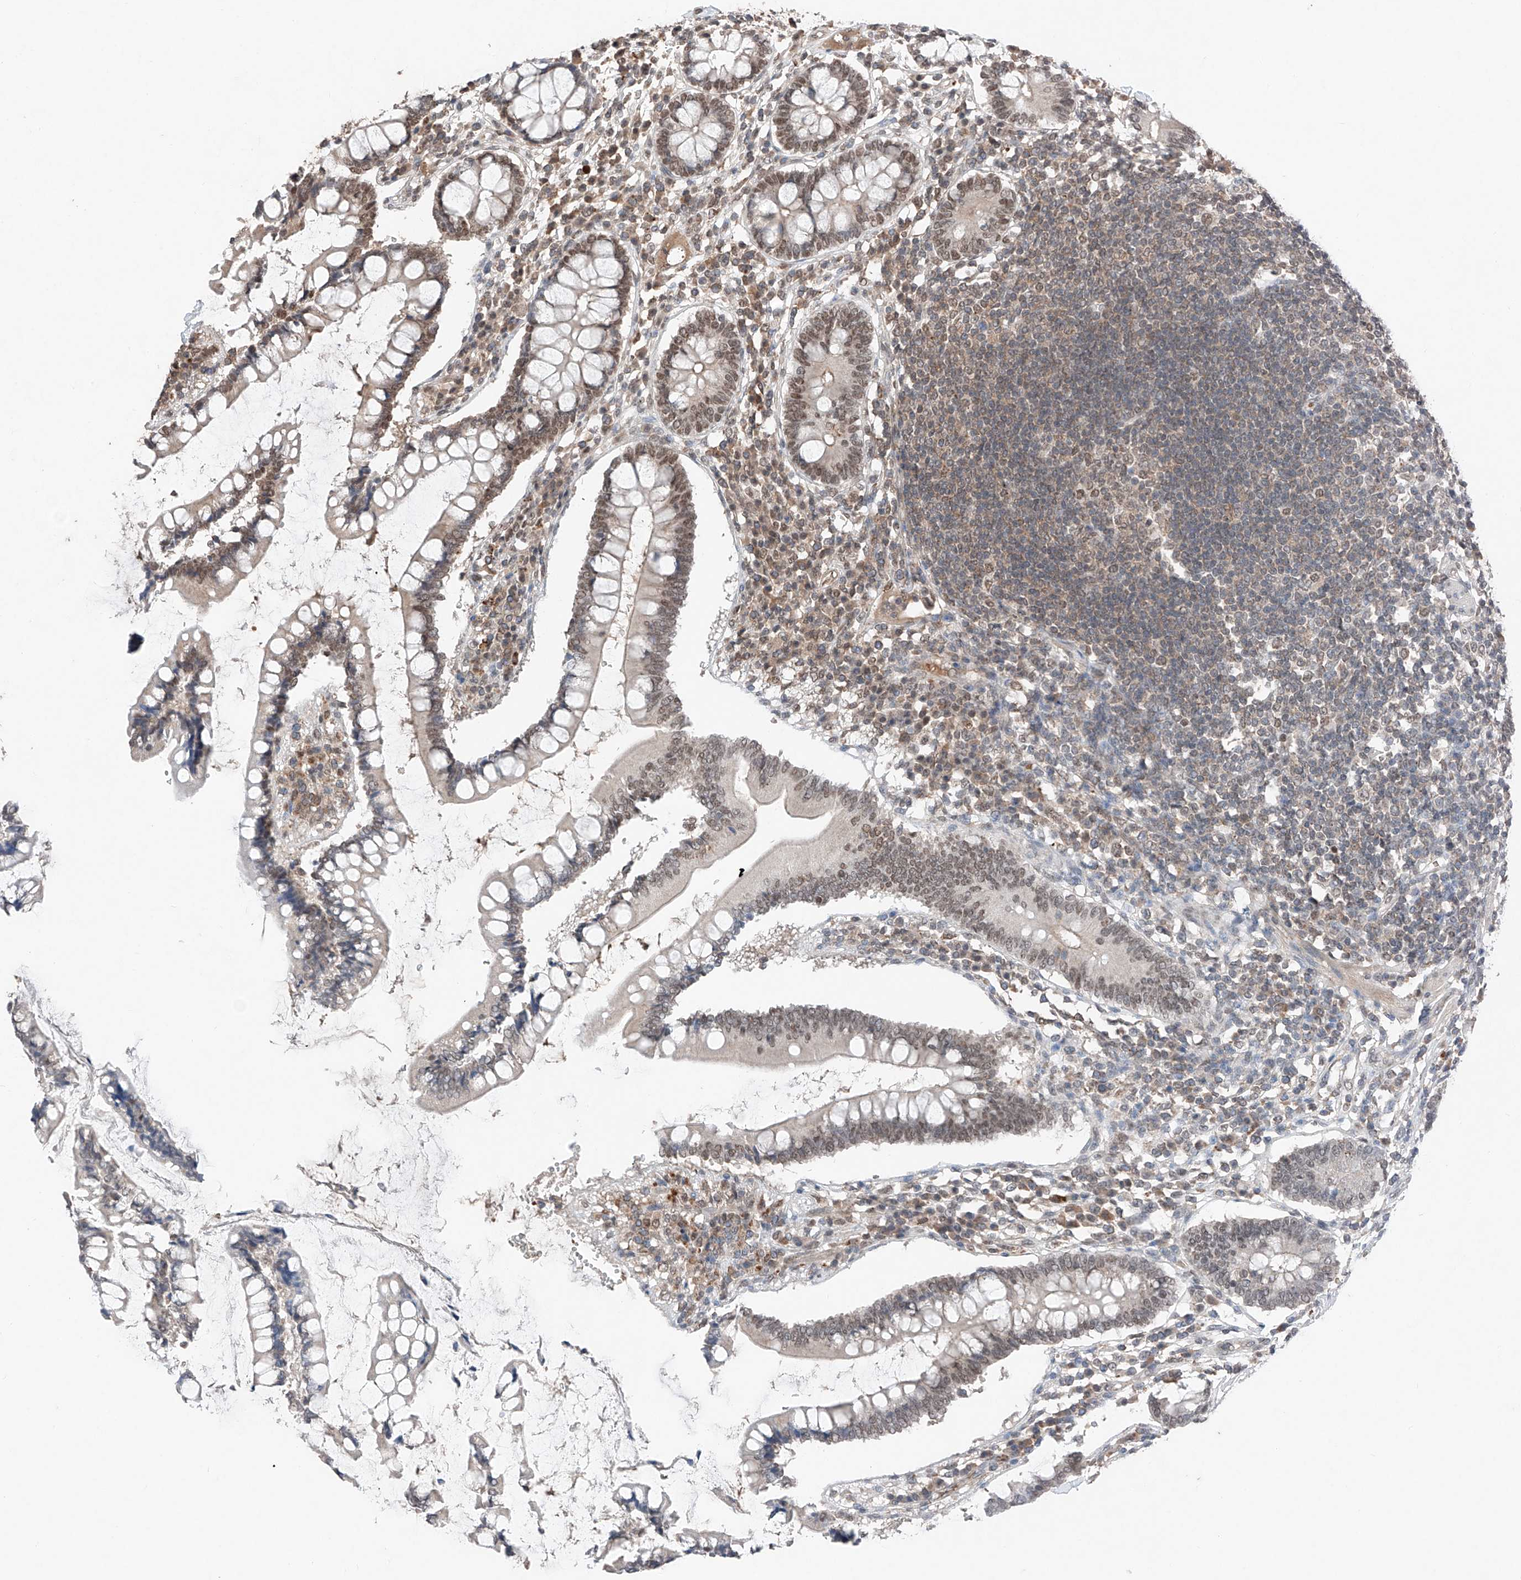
{"staining": {"intensity": "weak", "quantity": ">75%", "location": "cytoplasmic/membranous"}, "tissue": "colon", "cell_type": "Endothelial cells", "image_type": "normal", "snomed": [{"axis": "morphology", "description": "Normal tissue, NOS"}, {"axis": "topography", "description": "Colon"}], "caption": "High-power microscopy captured an immunohistochemistry photomicrograph of normal colon, revealing weak cytoplasmic/membranous staining in approximately >75% of endothelial cells.", "gene": "TBX4", "patient": {"sex": "female", "age": 79}}